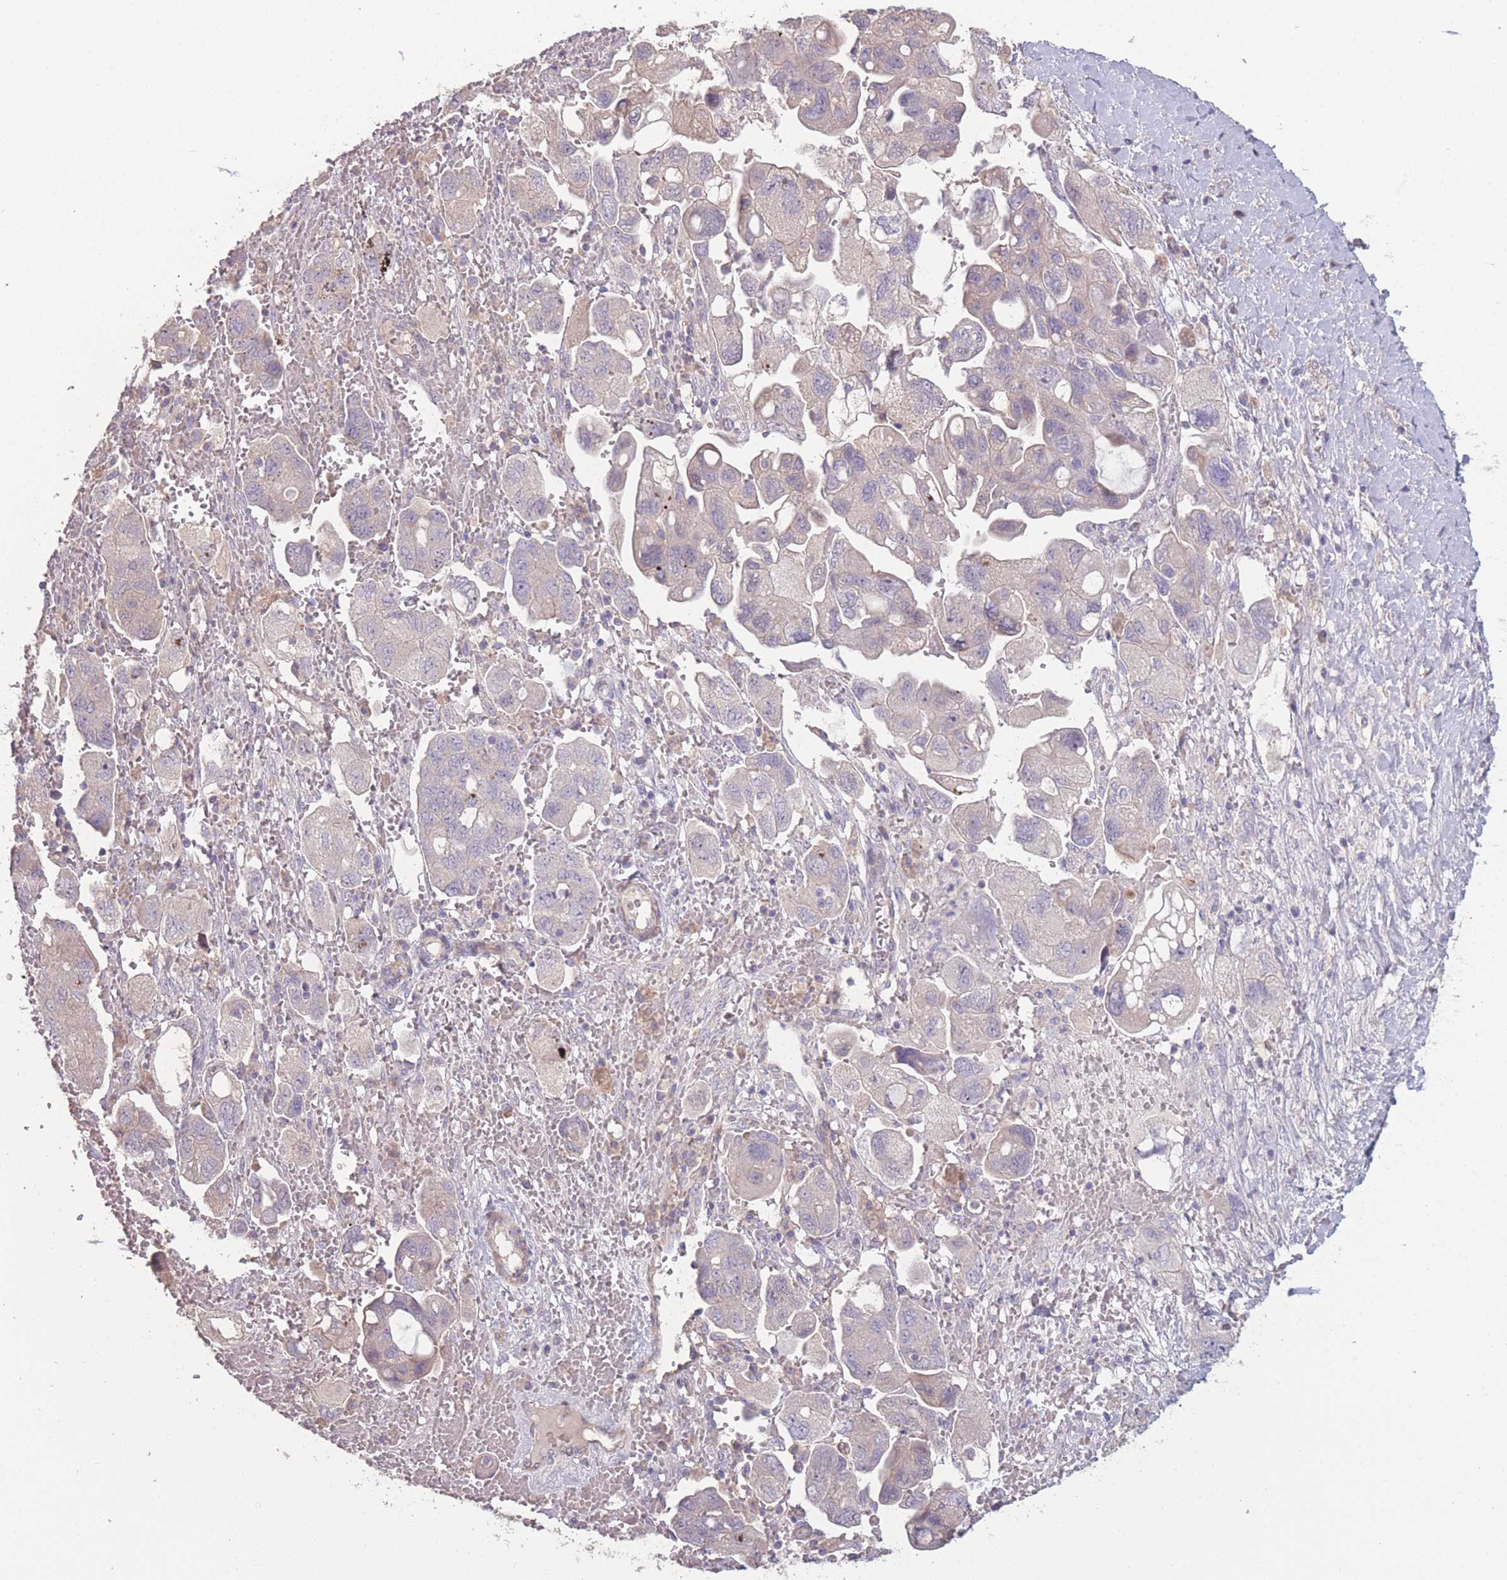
{"staining": {"intensity": "negative", "quantity": "none", "location": "none"}, "tissue": "ovarian cancer", "cell_type": "Tumor cells", "image_type": "cancer", "snomed": [{"axis": "morphology", "description": "Carcinoma, NOS"}, {"axis": "morphology", "description": "Cystadenocarcinoma, serous, NOS"}, {"axis": "topography", "description": "Ovary"}], "caption": "This is an immunohistochemistry (IHC) photomicrograph of carcinoma (ovarian). There is no staining in tumor cells.", "gene": "RSPH10B", "patient": {"sex": "female", "age": 69}}